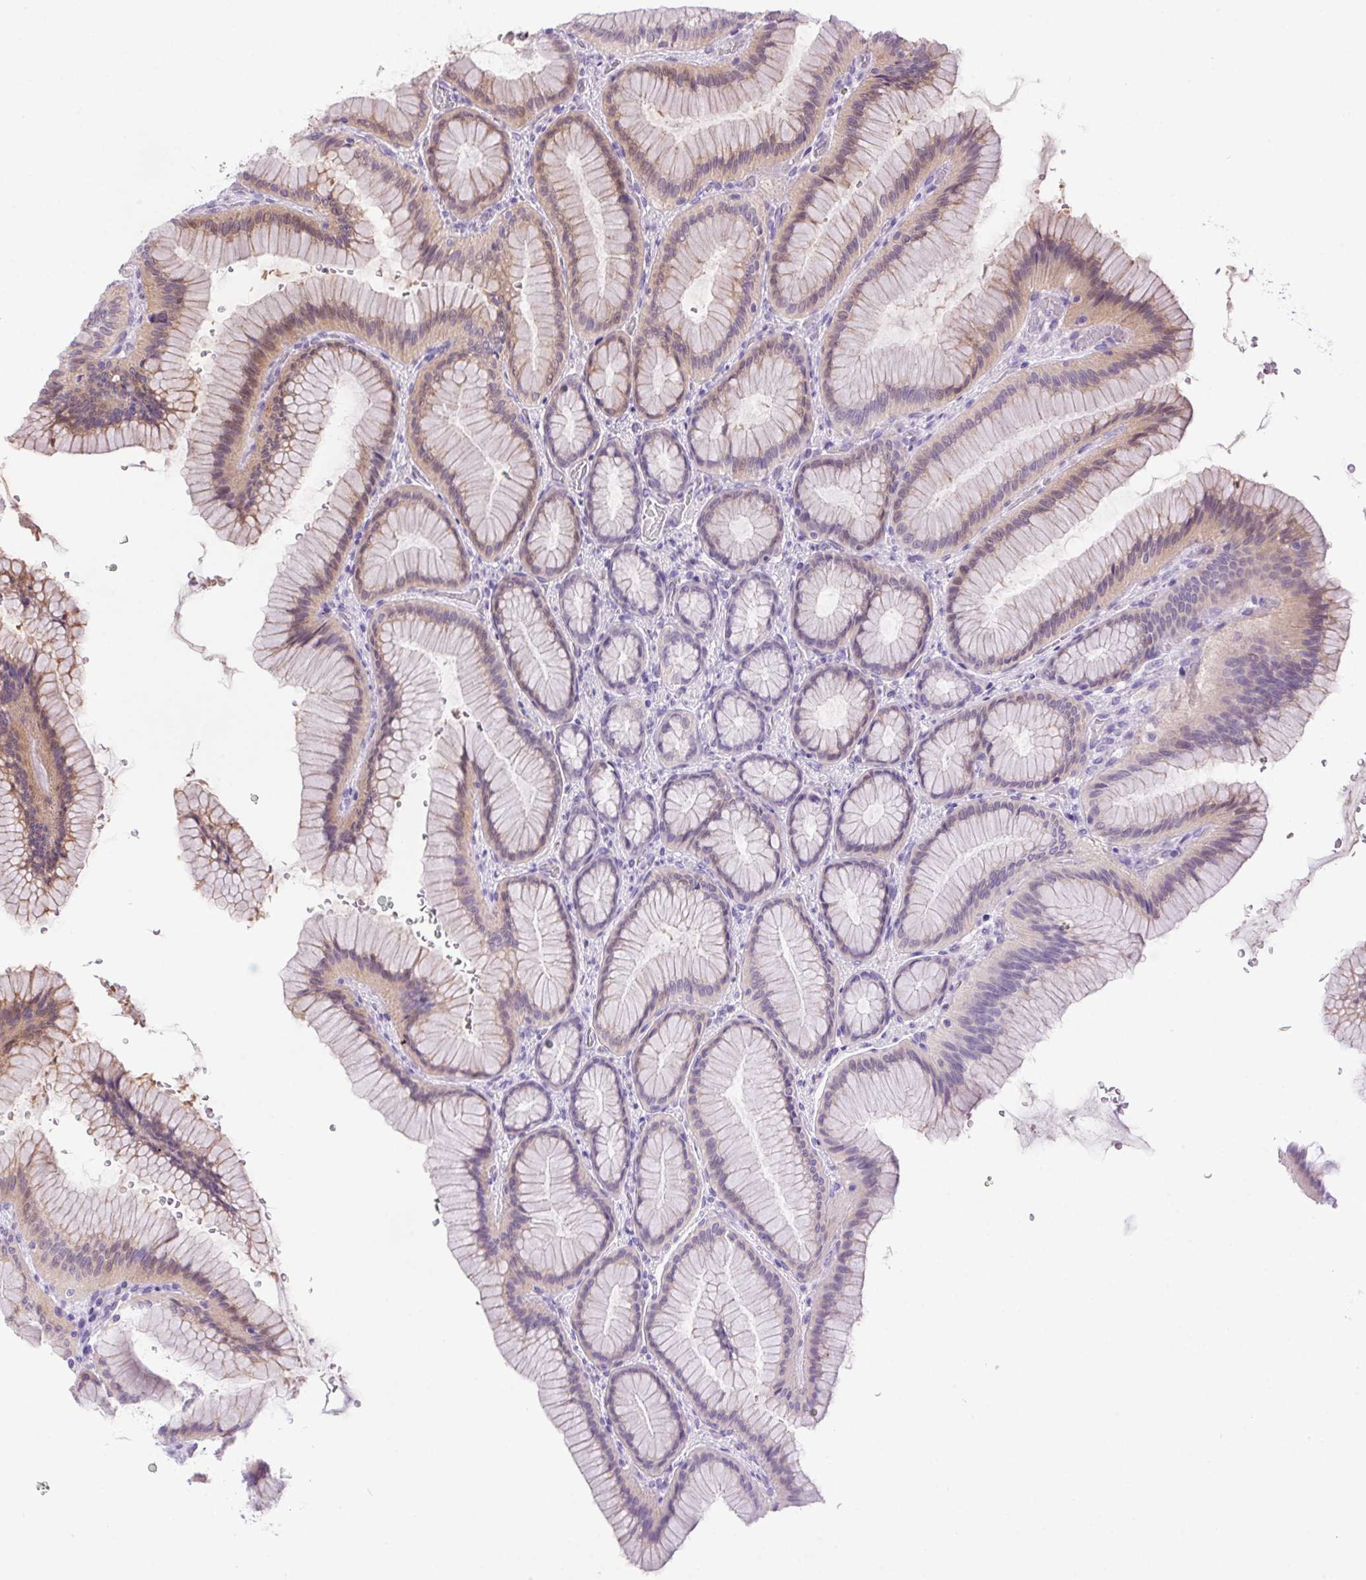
{"staining": {"intensity": "weak", "quantity": "25%-75%", "location": "cytoplasmic/membranous"}, "tissue": "stomach", "cell_type": "Glandular cells", "image_type": "normal", "snomed": [{"axis": "morphology", "description": "Normal tissue, NOS"}, {"axis": "morphology", "description": "Adenocarcinoma, NOS"}, {"axis": "morphology", "description": "Adenocarcinoma, High grade"}, {"axis": "topography", "description": "Stomach, upper"}, {"axis": "topography", "description": "Stomach"}], "caption": "Protein staining of benign stomach shows weak cytoplasmic/membranous staining in approximately 25%-75% of glandular cells. (DAB (3,3'-diaminobenzidine) IHC with brightfield microscopy, high magnification).", "gene": "LRRTM1", "patient": {"sex": "female", "age": 65}}